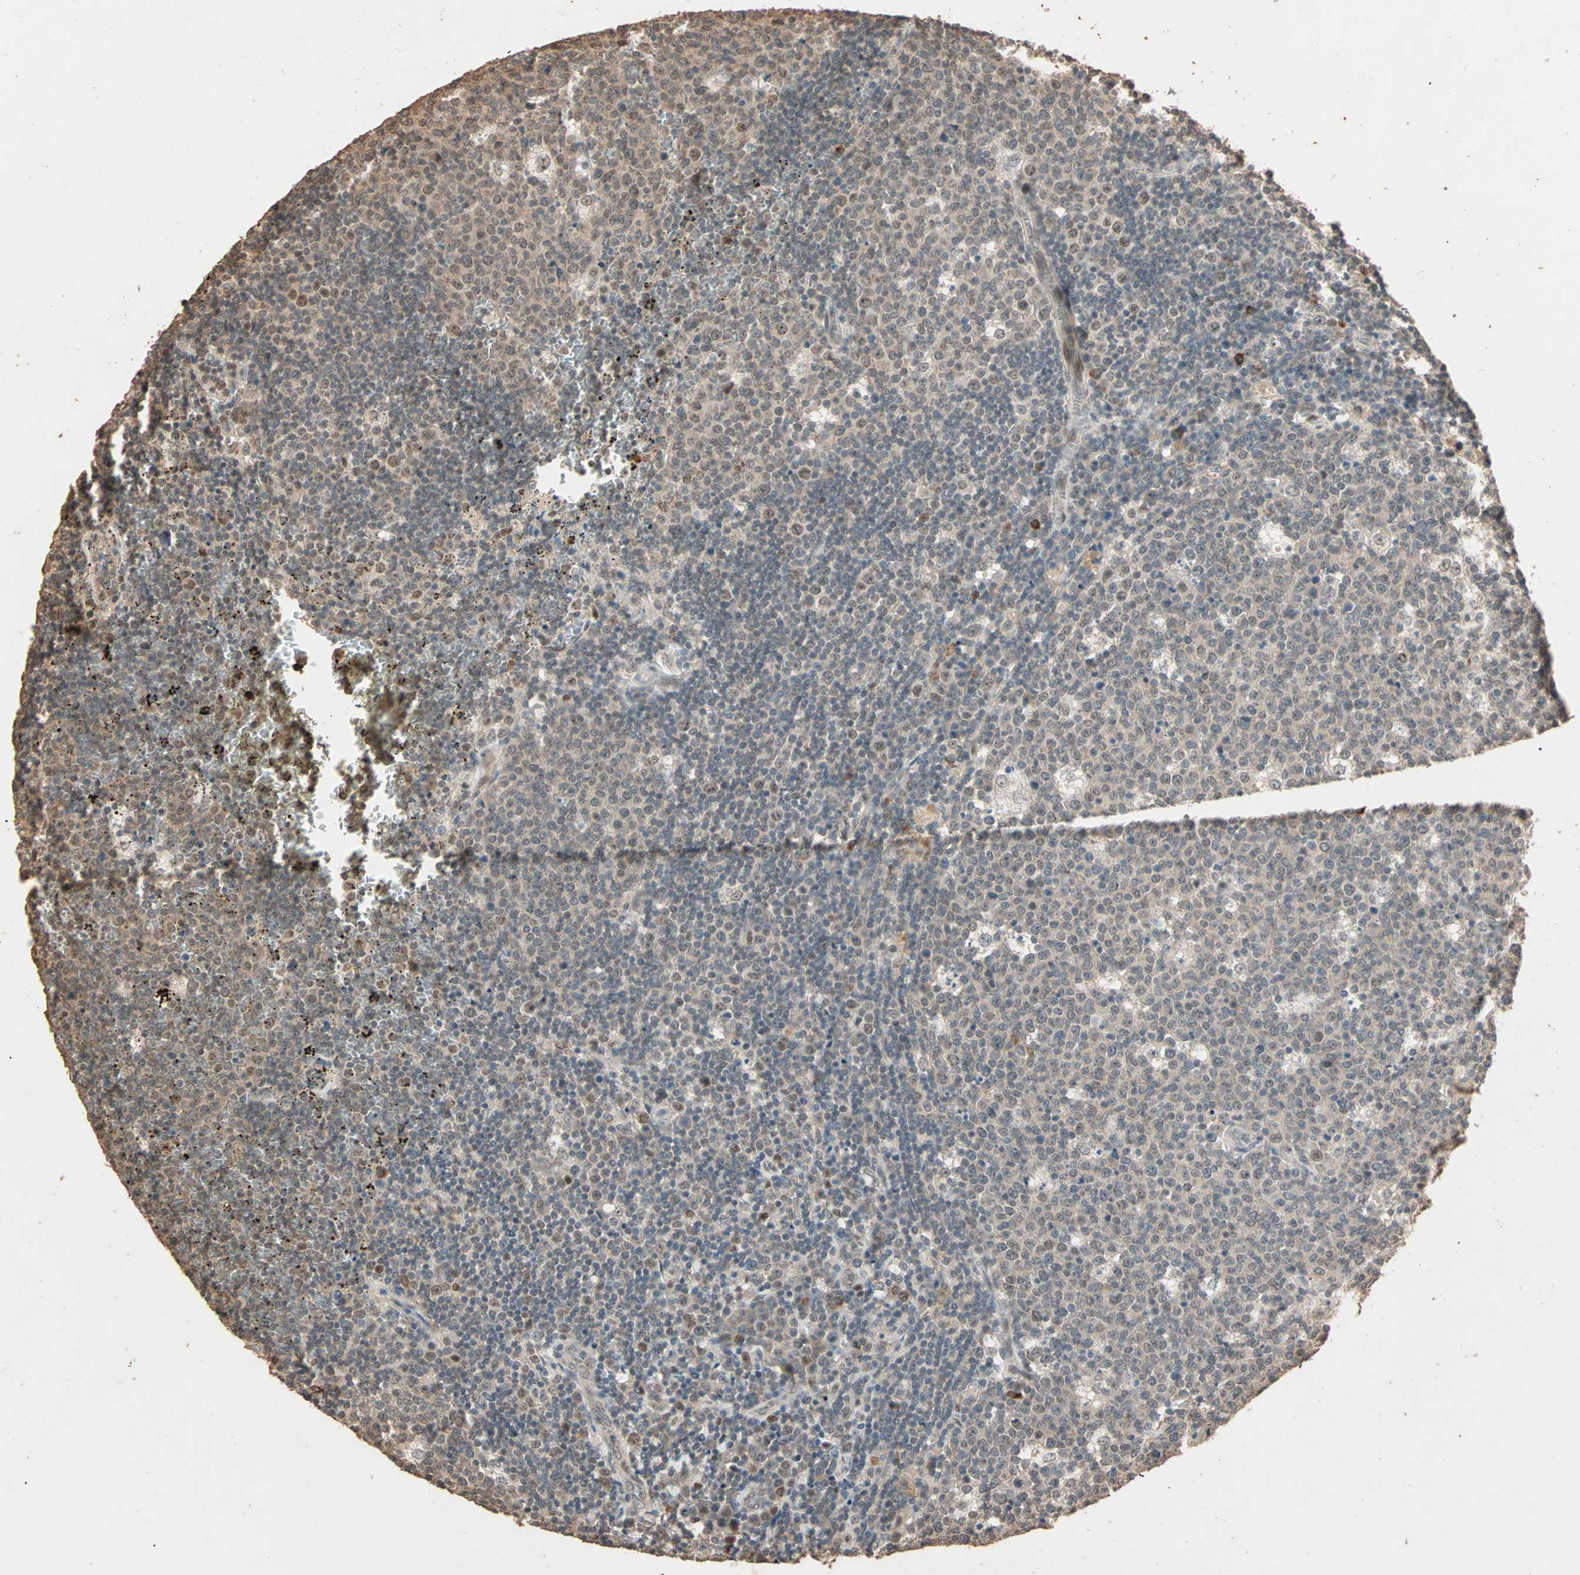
{"staining": {"intensity": "weak", "quantity": ">75%", "location": "cytoplasmic/membranous,nuclear"}, "tissue": "lymph node", "cell_type": "Germinal center cells", "image_type": "normal", "snomed": [{"axis": "morphology", "description": "Normal tissue, NOS"}, {"axis": "topography", "description": "Lymph node"}, {"axis": "topography", "description": "Salivary gland"}], "caption": "The micrograph reveals staining of unremarkable lymph node, revealing weak cytoplasmic/membranous,nuclear protein staining (brown color) within germinal center cells.", "gene": "ZBTB33", "patient": {"sex": "male", "age": 8}}